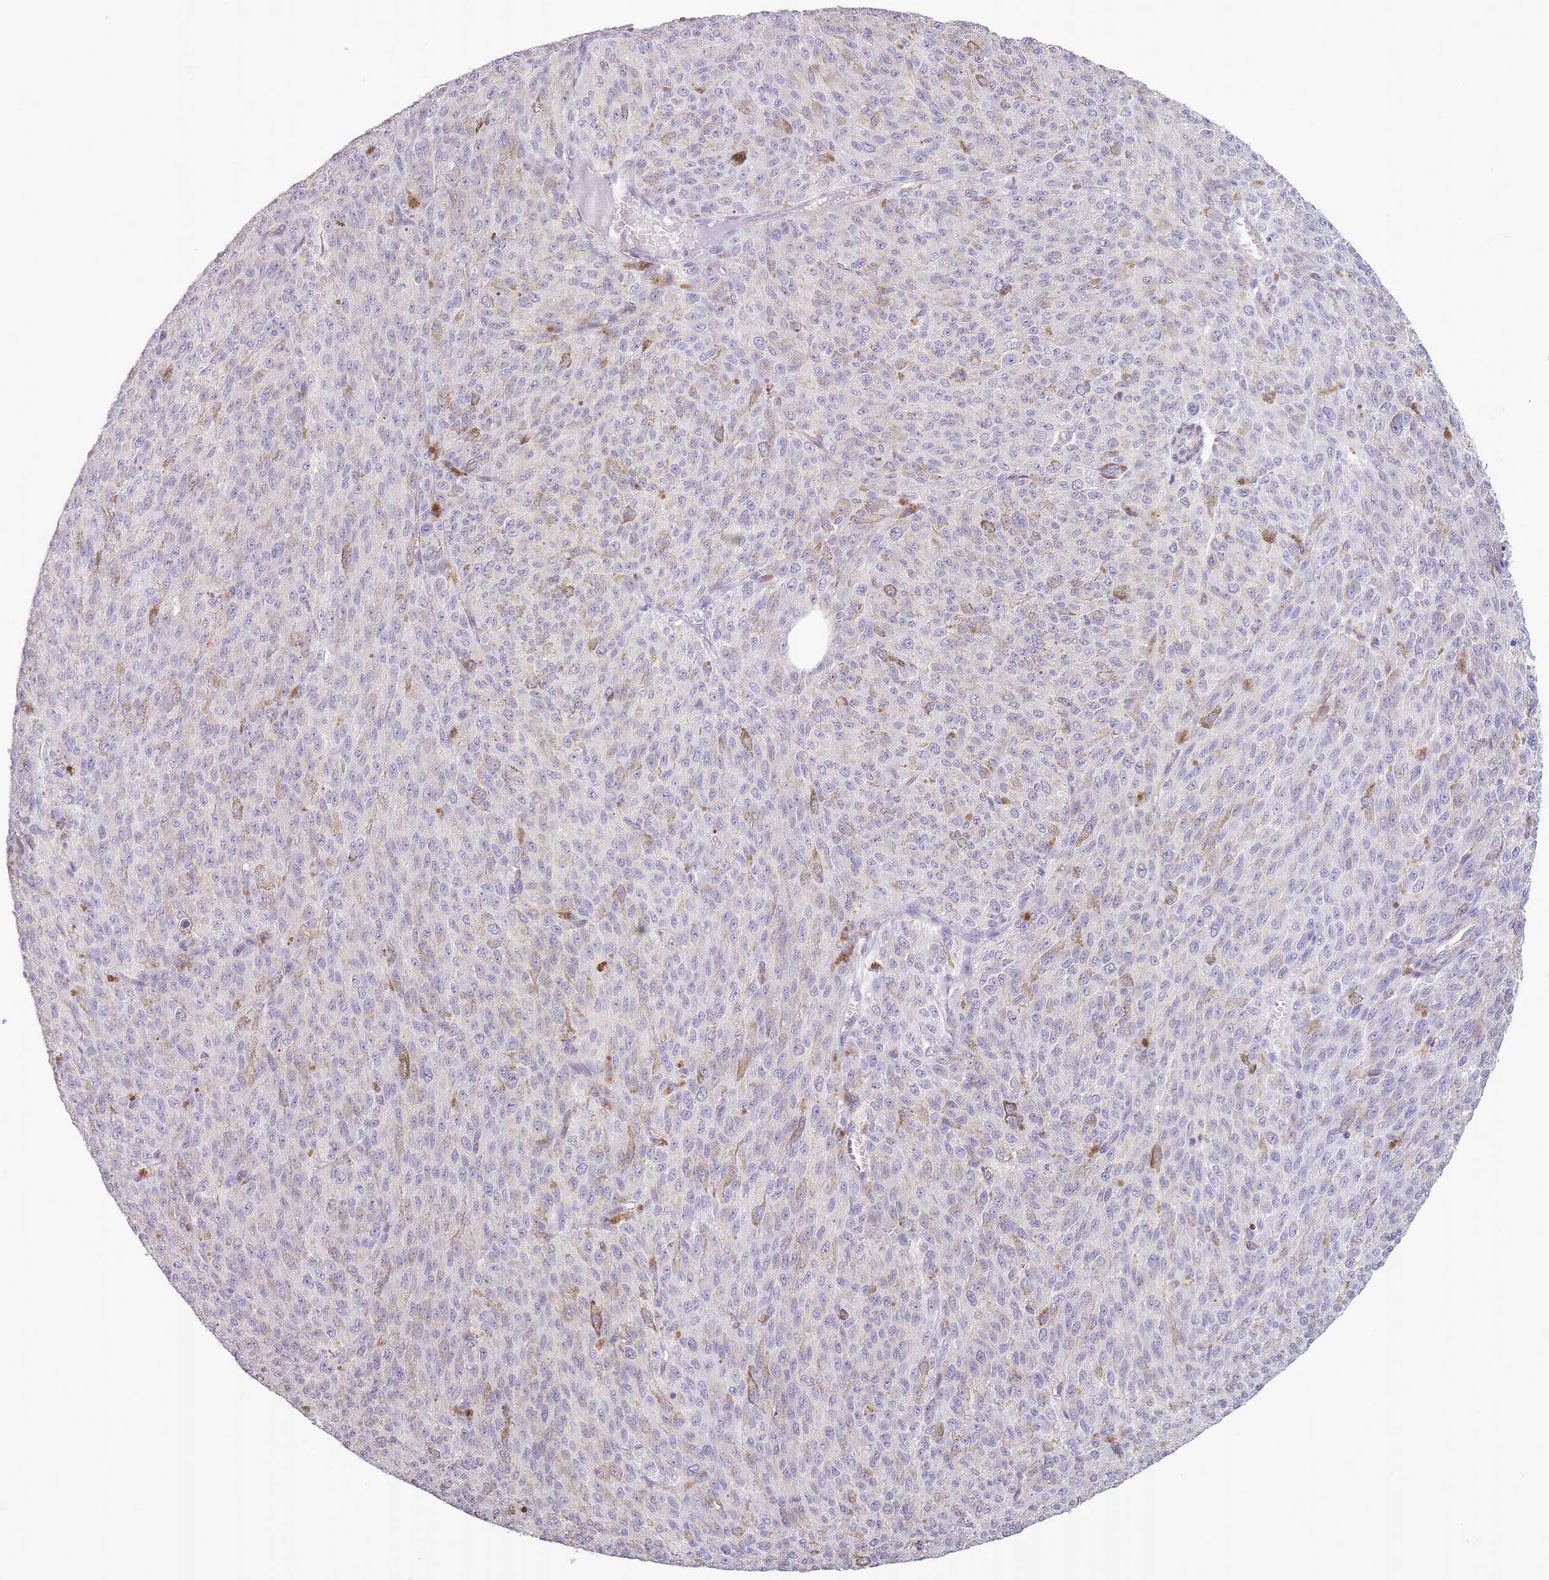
{"staining": {"intensity": "weak", "quantity": "<25%", "location": "cytoplasmic/membranous"}, "tissue": "melanoma", "cell_type": "Tumor cells", "image_type": "cancer", "snomed": [{"axis": "morphology", "description": "Malignant melanoma, NOS"}, {"axis": "topography", "description": "Skin"}], "caption": "Protein analysis of melanoma exhibits no significant staining in tumor cells.", "gene": "SLC8A2", "patient": {"sex": "female", "age": 52}}